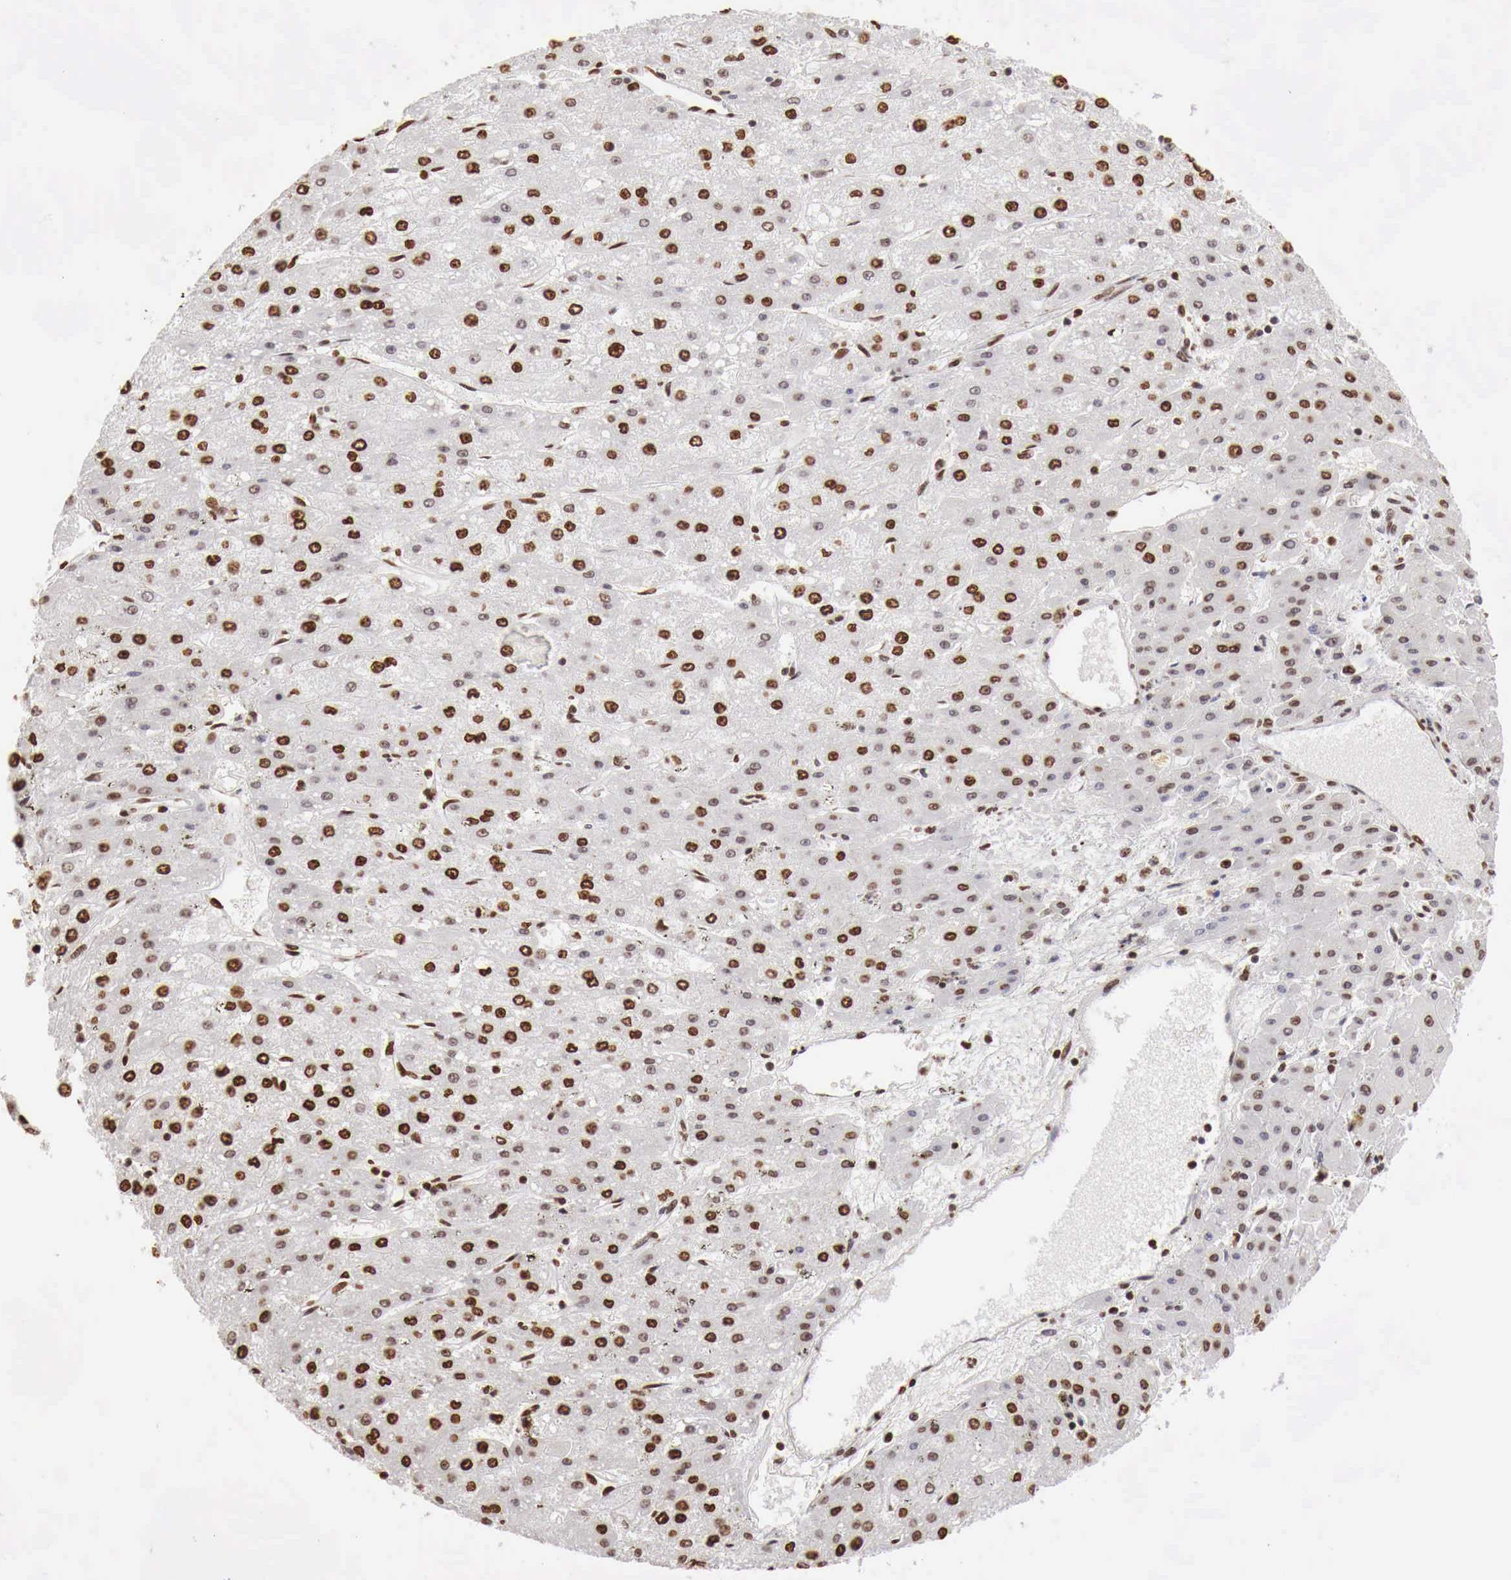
{"staining": {"intensity": "strong", "quantity": ">75%", "location": "nuclear"}, "tissue": "liver cancer", "cell_type": "Tumor cells", "image_type": "cancer", "snomed": [{"axis": "morphology", "description": "Carcinoma, Hepatocellular, NOS"}, {"axis": "topography", "description": "Liver"}], "caption": "A high-resolution micrograph shows immunohistochemistry staining of liver hepatocellular carcinoma, which reveals strong nuclear staining in approximately >75% of tumor cells.", "gene": "DKC1", "patient": {"sex": "female", "age": 52}}